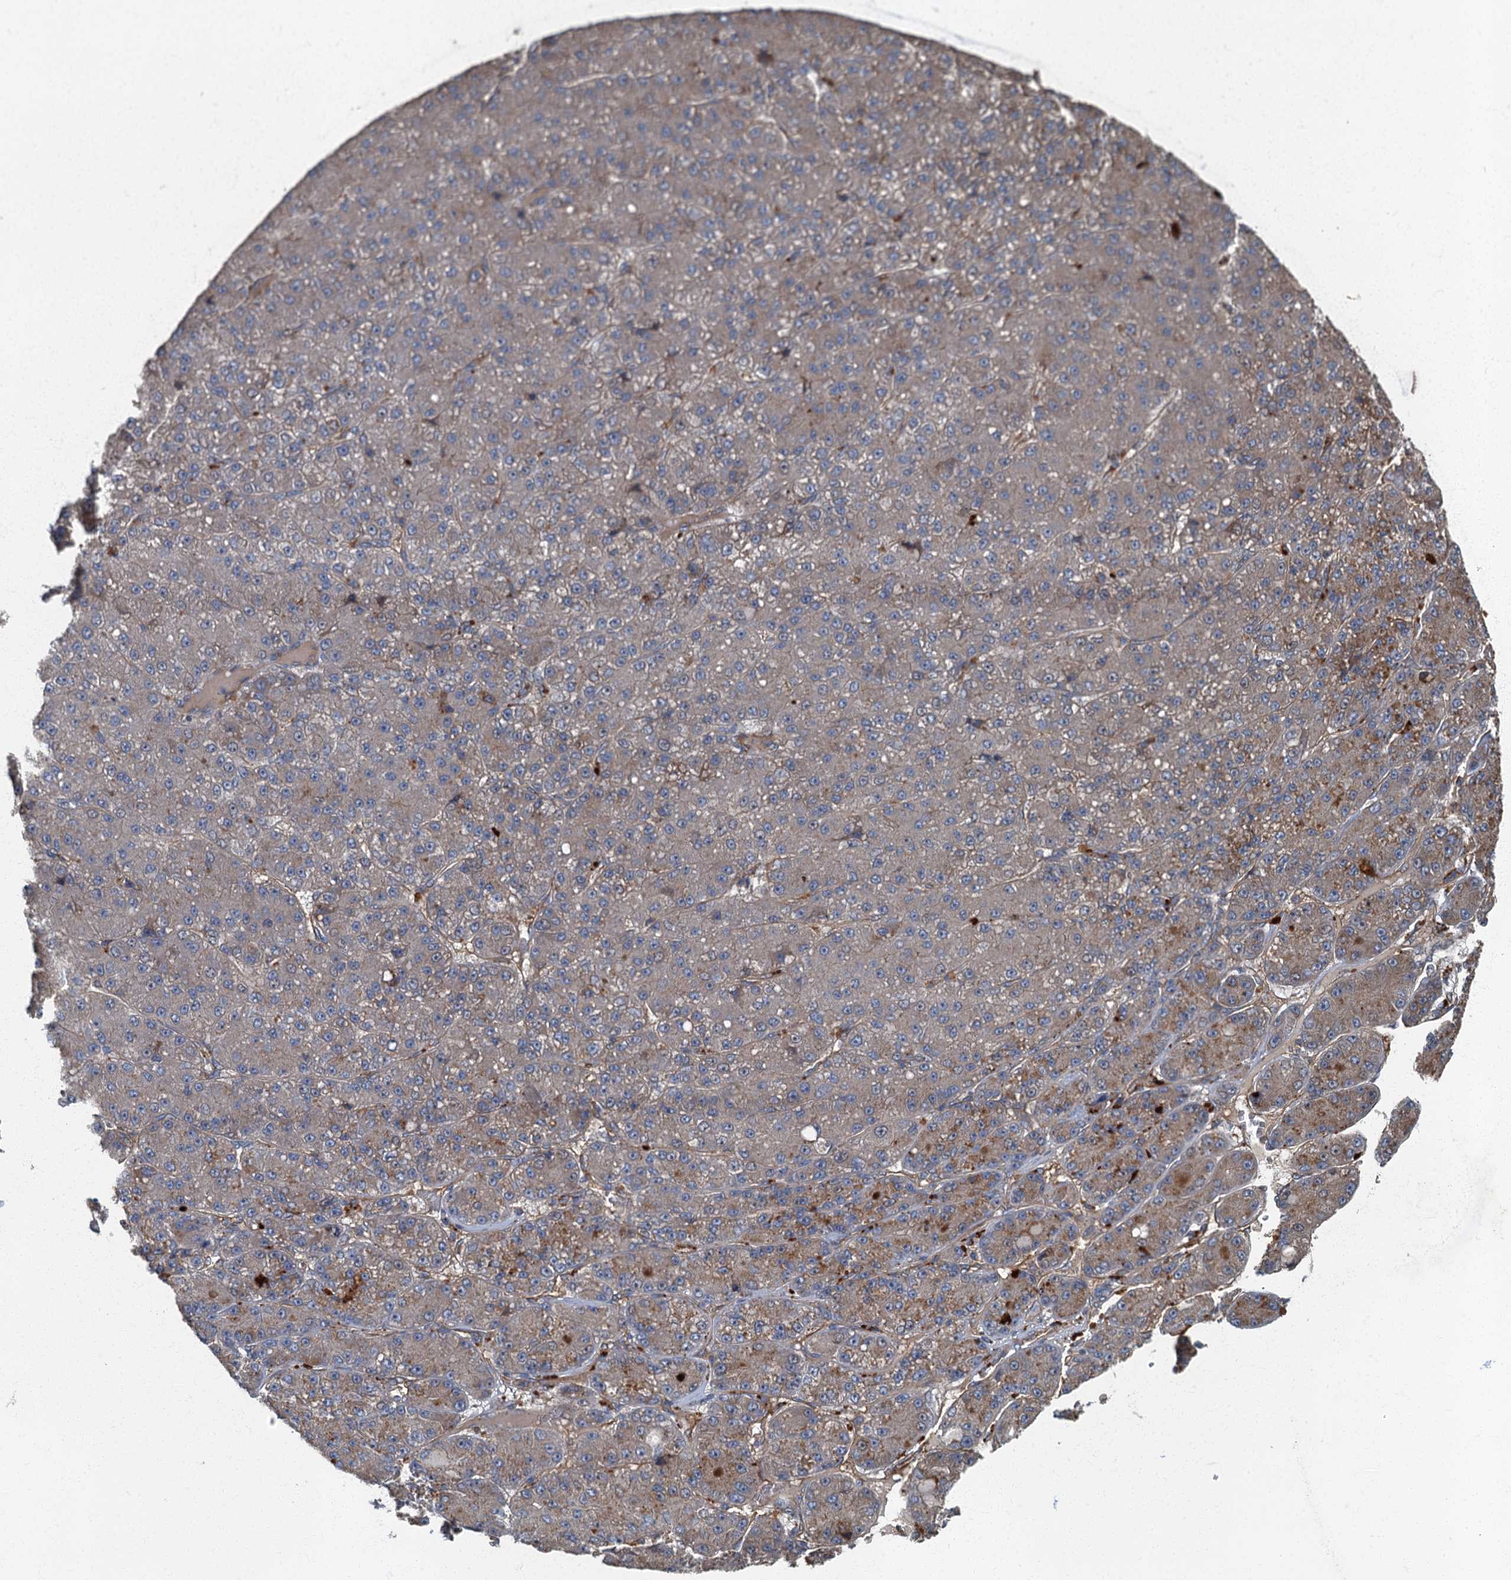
{"staining": {"intensity": "weak", "quantity": ">75%", "location": "cytoplasmic/membranous"}, "tissue": "liver cancer", "cell_type": "Tumor cells", "image_type": "cancer", "snomed": [{"axis": "morphology", "description": "Carcinoma, Hepatocellular, NOS"}, {"axis": "topography", "description": "Liver"}], "caption": "Immunohistochemistry of human hepatocellular carcinoma (liver) demonstrates low levels of weak cytoplasmic/membranous positivity in approximately >75% of tumor cells. Using DAB (3,3'-diaminobenzidine) (brown) and hematoxylin (blue) stains, captured at high magnification using brightfield microscopy.", "gene": "ARL11", "patient": {"sex": "male", "age": 67}}